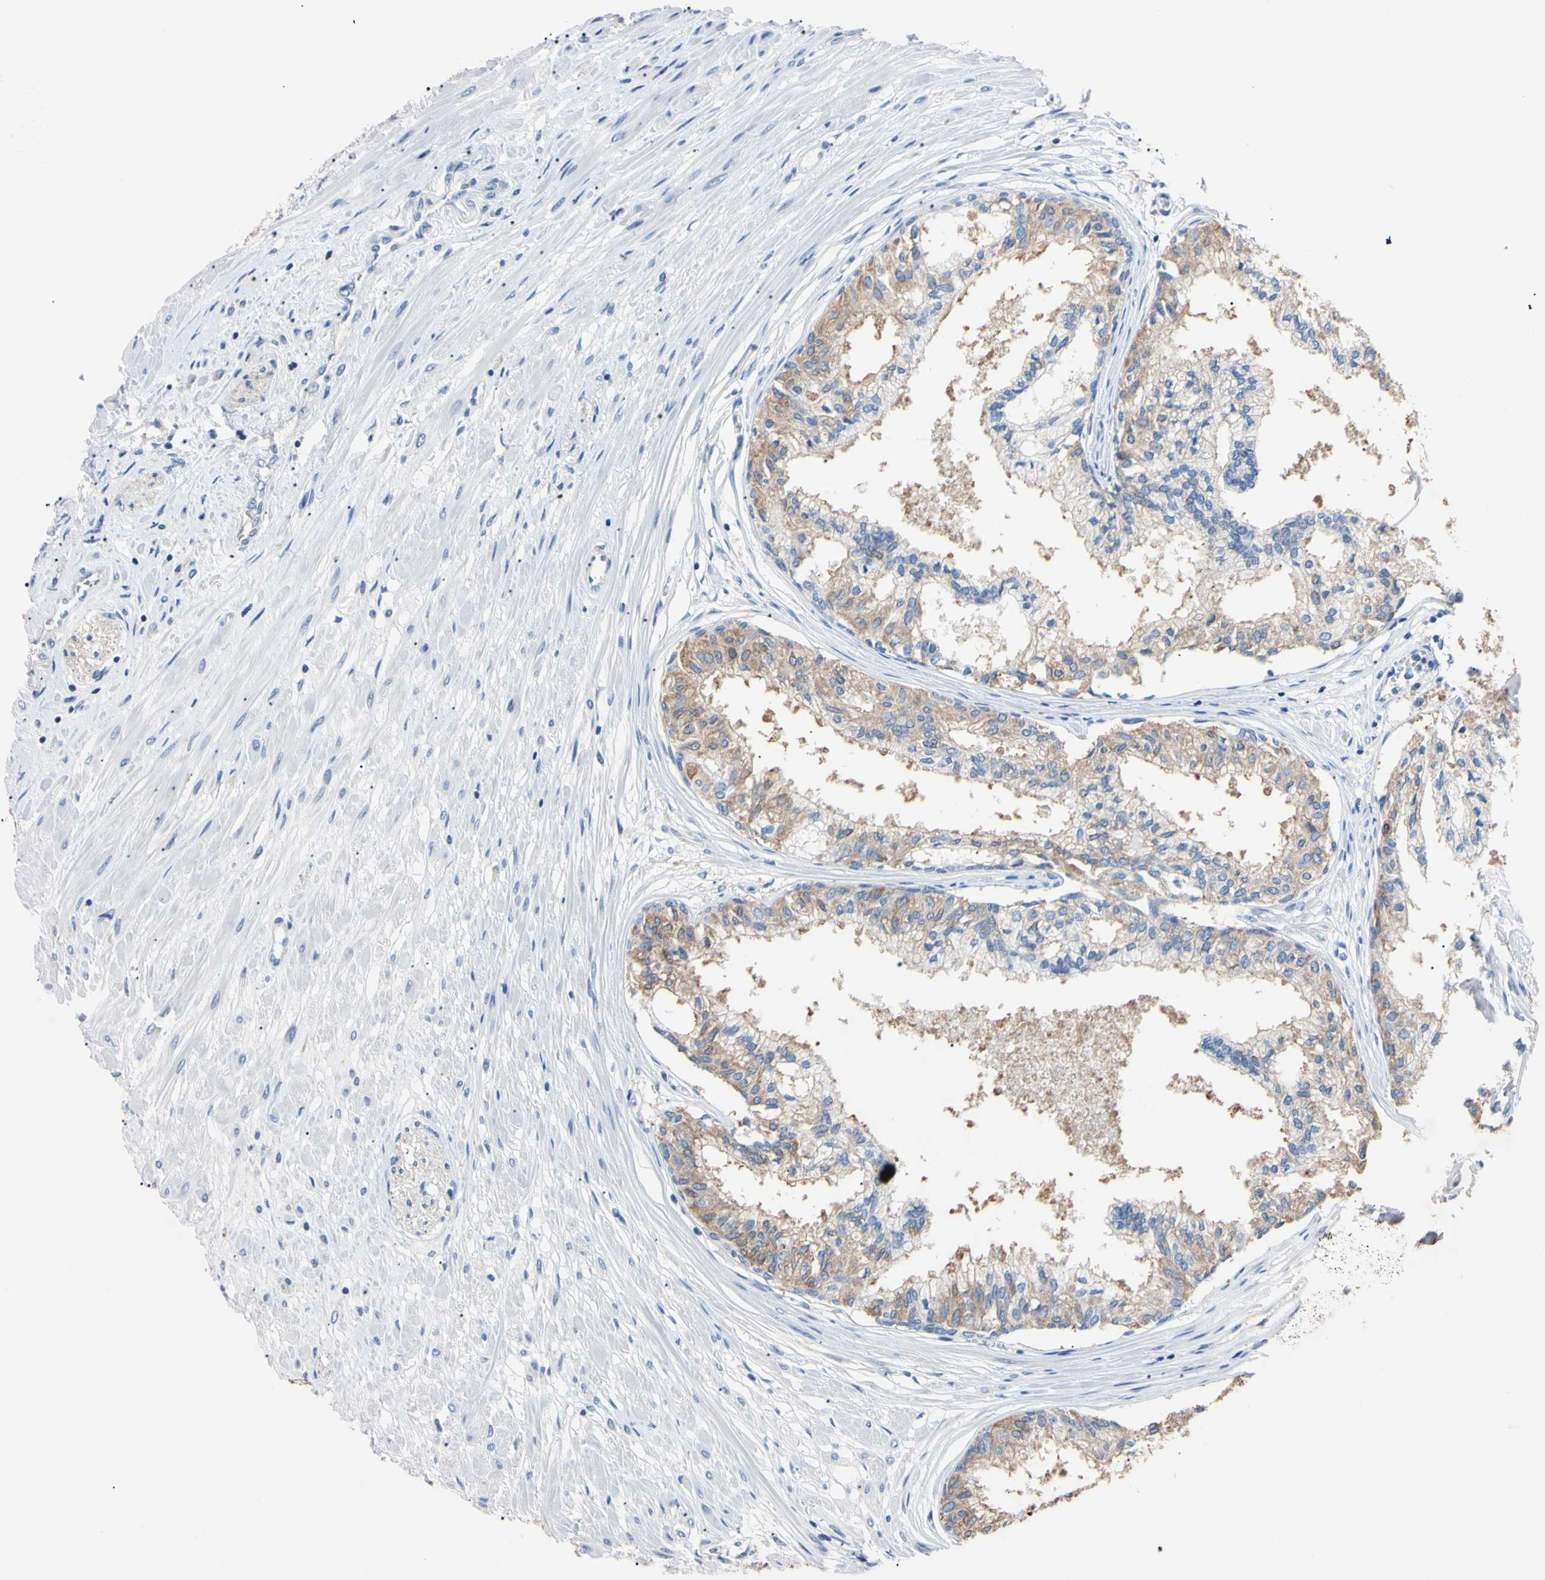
{"staining": {"intensity": "weak", "quantity": ">75%", "location": "cytoplasmic/membranous"}, "tissue": "prostate", "cell_type": "Glandular cells", "image_type": "normal", "snomed": [{"axis": "morphology", "description": "Normal tissue, NOS"}, {"axis": "topography", "description": "Prostate"}, {"axis": "topography", "description": "Seminal veicle"}], "caption": "High-magnification brightfield microscopy of benign prostate stained with DAB (3,3'-diaminobenzidine) (brown) and counterstained with hematoxylin (blue). glandular cells exhibit weak cytoplasmic/membranous staining is appreciated in approximately>75% of cells.", "gene": "PNKD", "patient": {"sex": "male", "age": 60}}